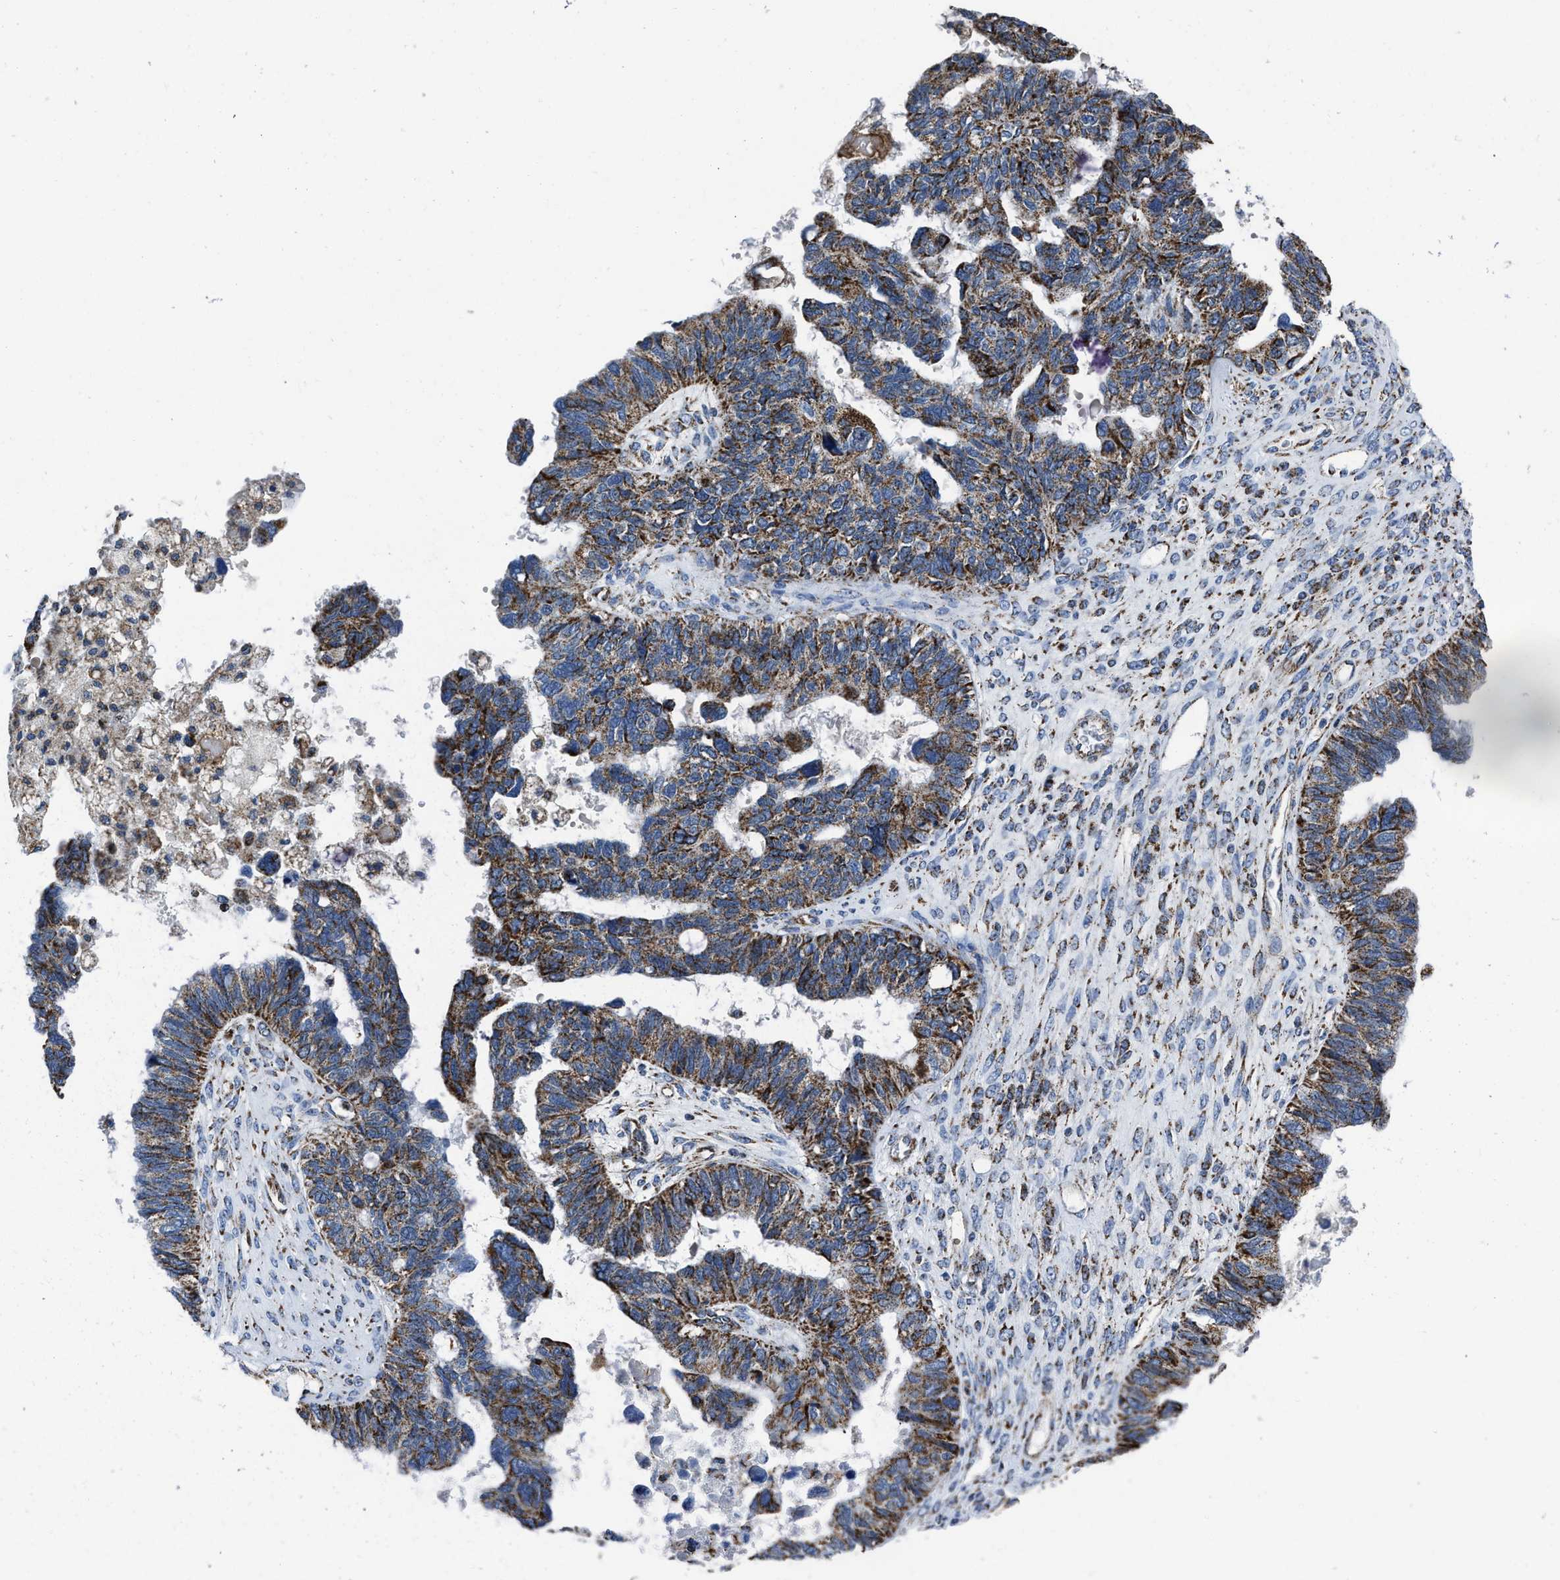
{"staining": {"intensity": "moderate", "quantity": ">75%", "location": "cytoplasmic/membranous"}, "tissue": "ovarian cancer", "cell_type": "Tumor cells", "image_type": "cancer", "snomed": [{"axis": "morphology", "description": "Cystadenocarcinoma, serous, NOS"}, {"axis": "topography", "description": "Ovary"}], "caption": "The immunohistochemical stain shows moderate cytoplasmic/membranous staining in tumor cells of ovarian serous cystadenocarcinoma tissue. Ihc stains the protein of interest in brown and the nuclei are stained blue.", "gene": "NSD3", "patient": {"sex": "female", "age": 79}}